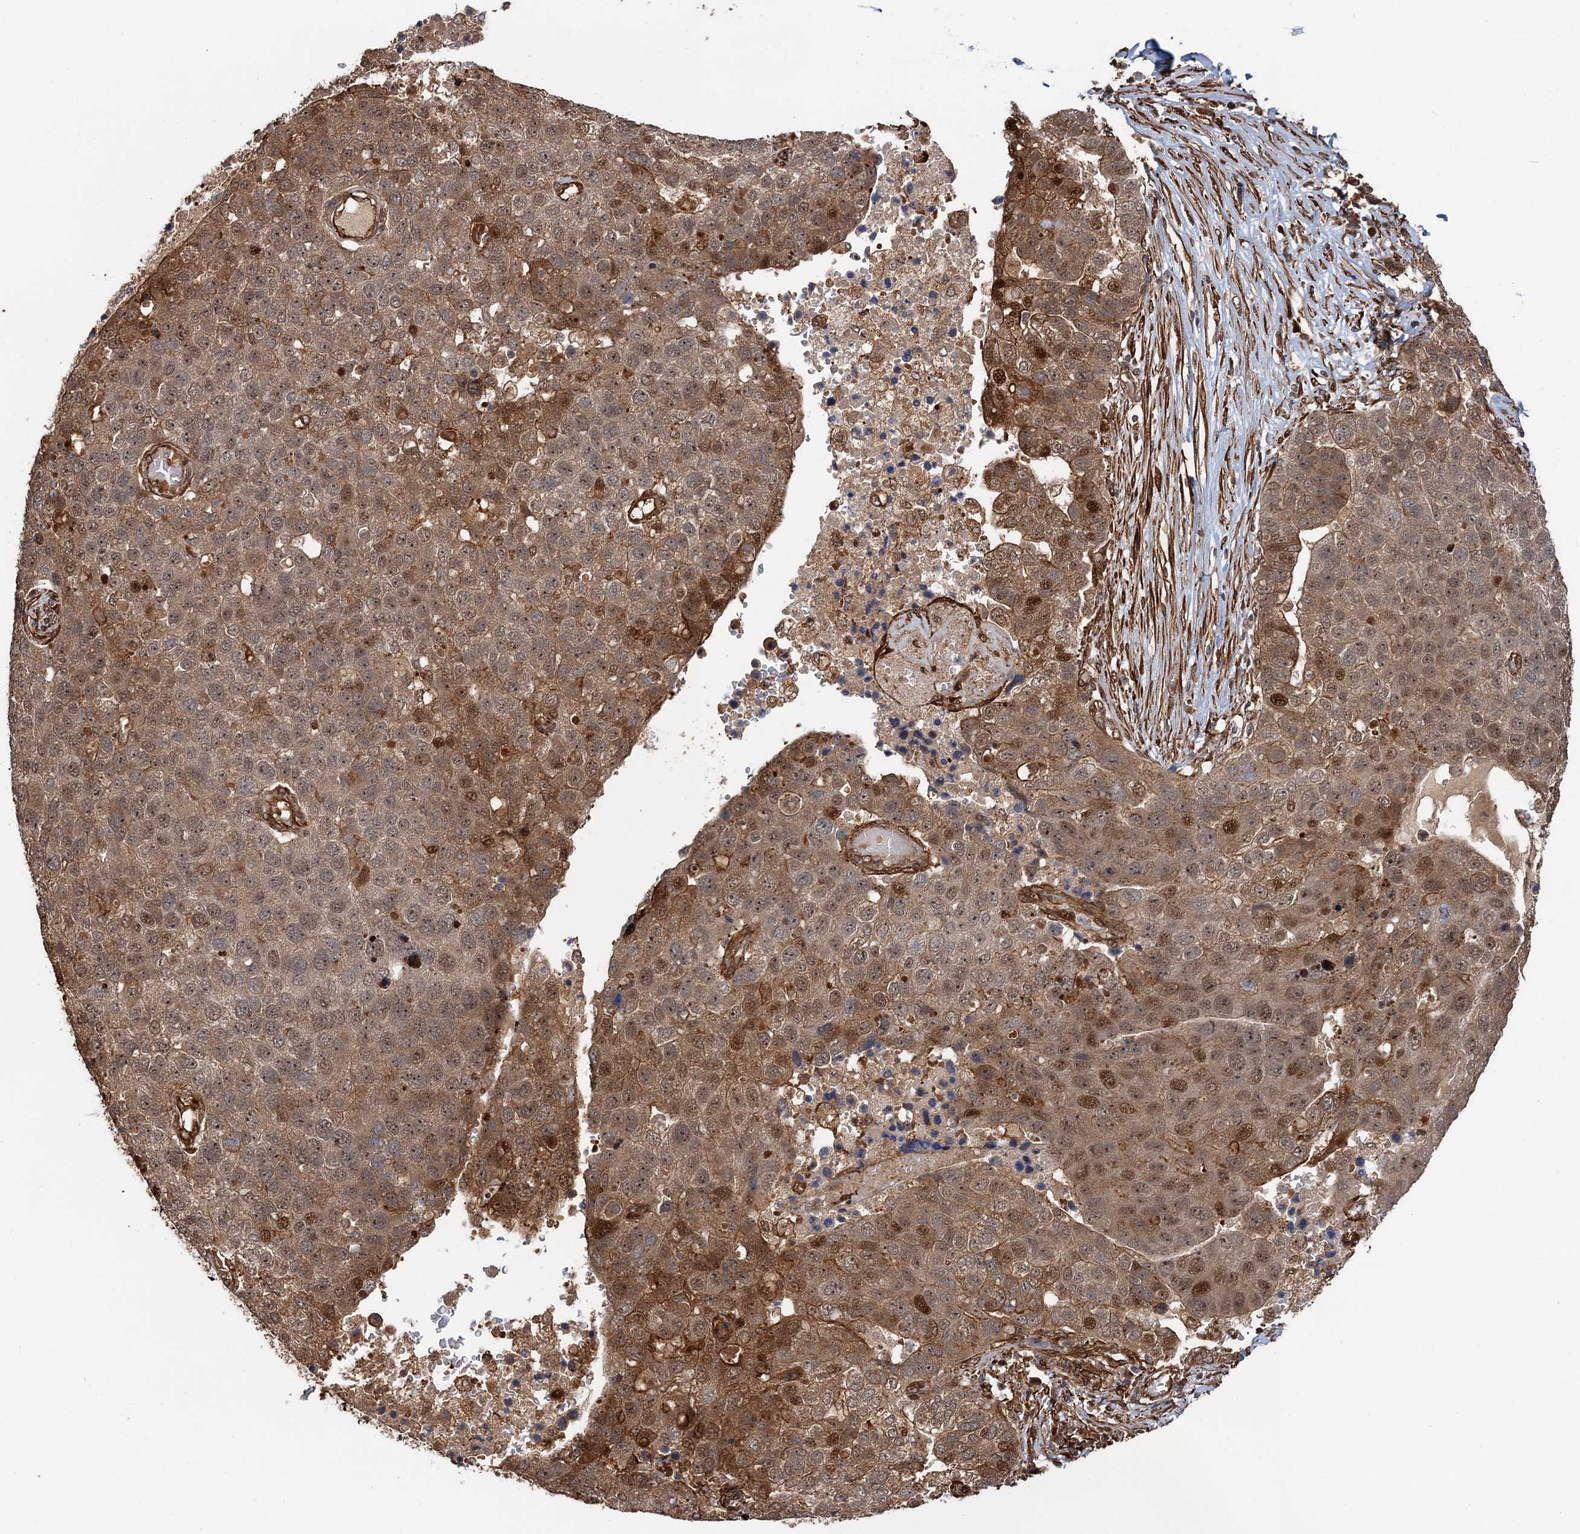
{"staining": {"intensity": "moderate", "quantity": ">75%", "location": "cytoplasmic/membranous,nuclear"}, "tissue": "pancreatic cancer", "cell_type": "Tumor cells", "image_type": "cancer", "snomed": [{"axis": "morphology", "description": "Adenocarcinoma, NOS"}, {"axis": "topography", "description": "Pancreas"}], "caption": "High-magnification brightfield microscopy of pancreatic cancer (adenocarcinoma) stained with DAB (3,3'-diaminobenzidine) (brown) and counterstained with hematoxylin (blue). tumor cells exhibit moderate cytoplasmic/membranous and nuclear positivity is seen in approximately>75% of cells.", "gene": "SNRNP25", "patient": {"sex": "female", "age": 61}}